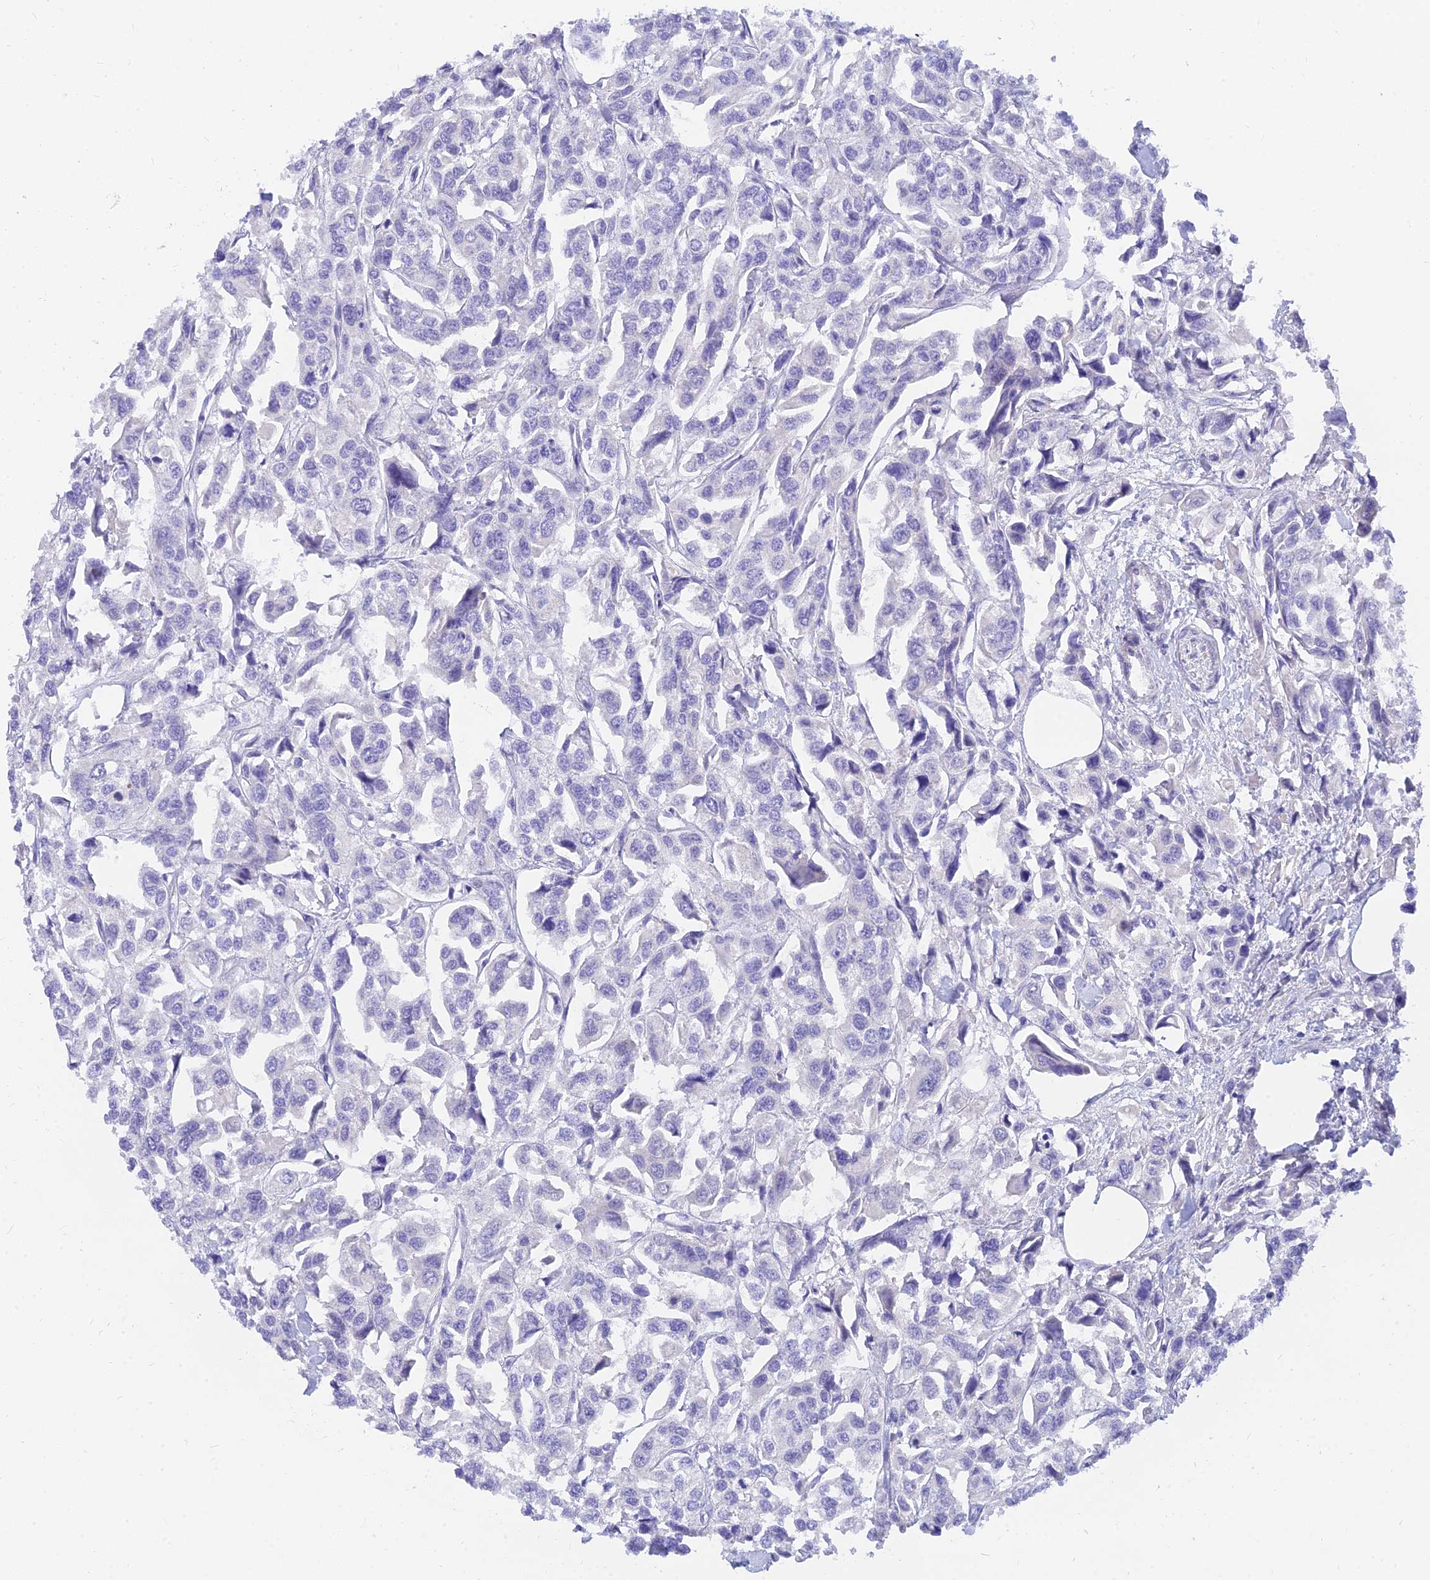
{"staining": {"intensity": "negative", "quantity": "none", "location": "none"}, "tissue": "urothelial cancer", "cell_type": "Tumor cells", "image_type": "cancer", "snomed": [{"axis": "morphology", "description": "Urothelial carcinoma, High grade"}, {"axis": "topography", "description": "Urinary bladder"}], "caption": "This is an immunohistochemistry photomicrograph of urothelial cancer. There is no expression in tumor cells.", "gene": "TMEM161B", "patient": {"sex": "male", "age": 67}}